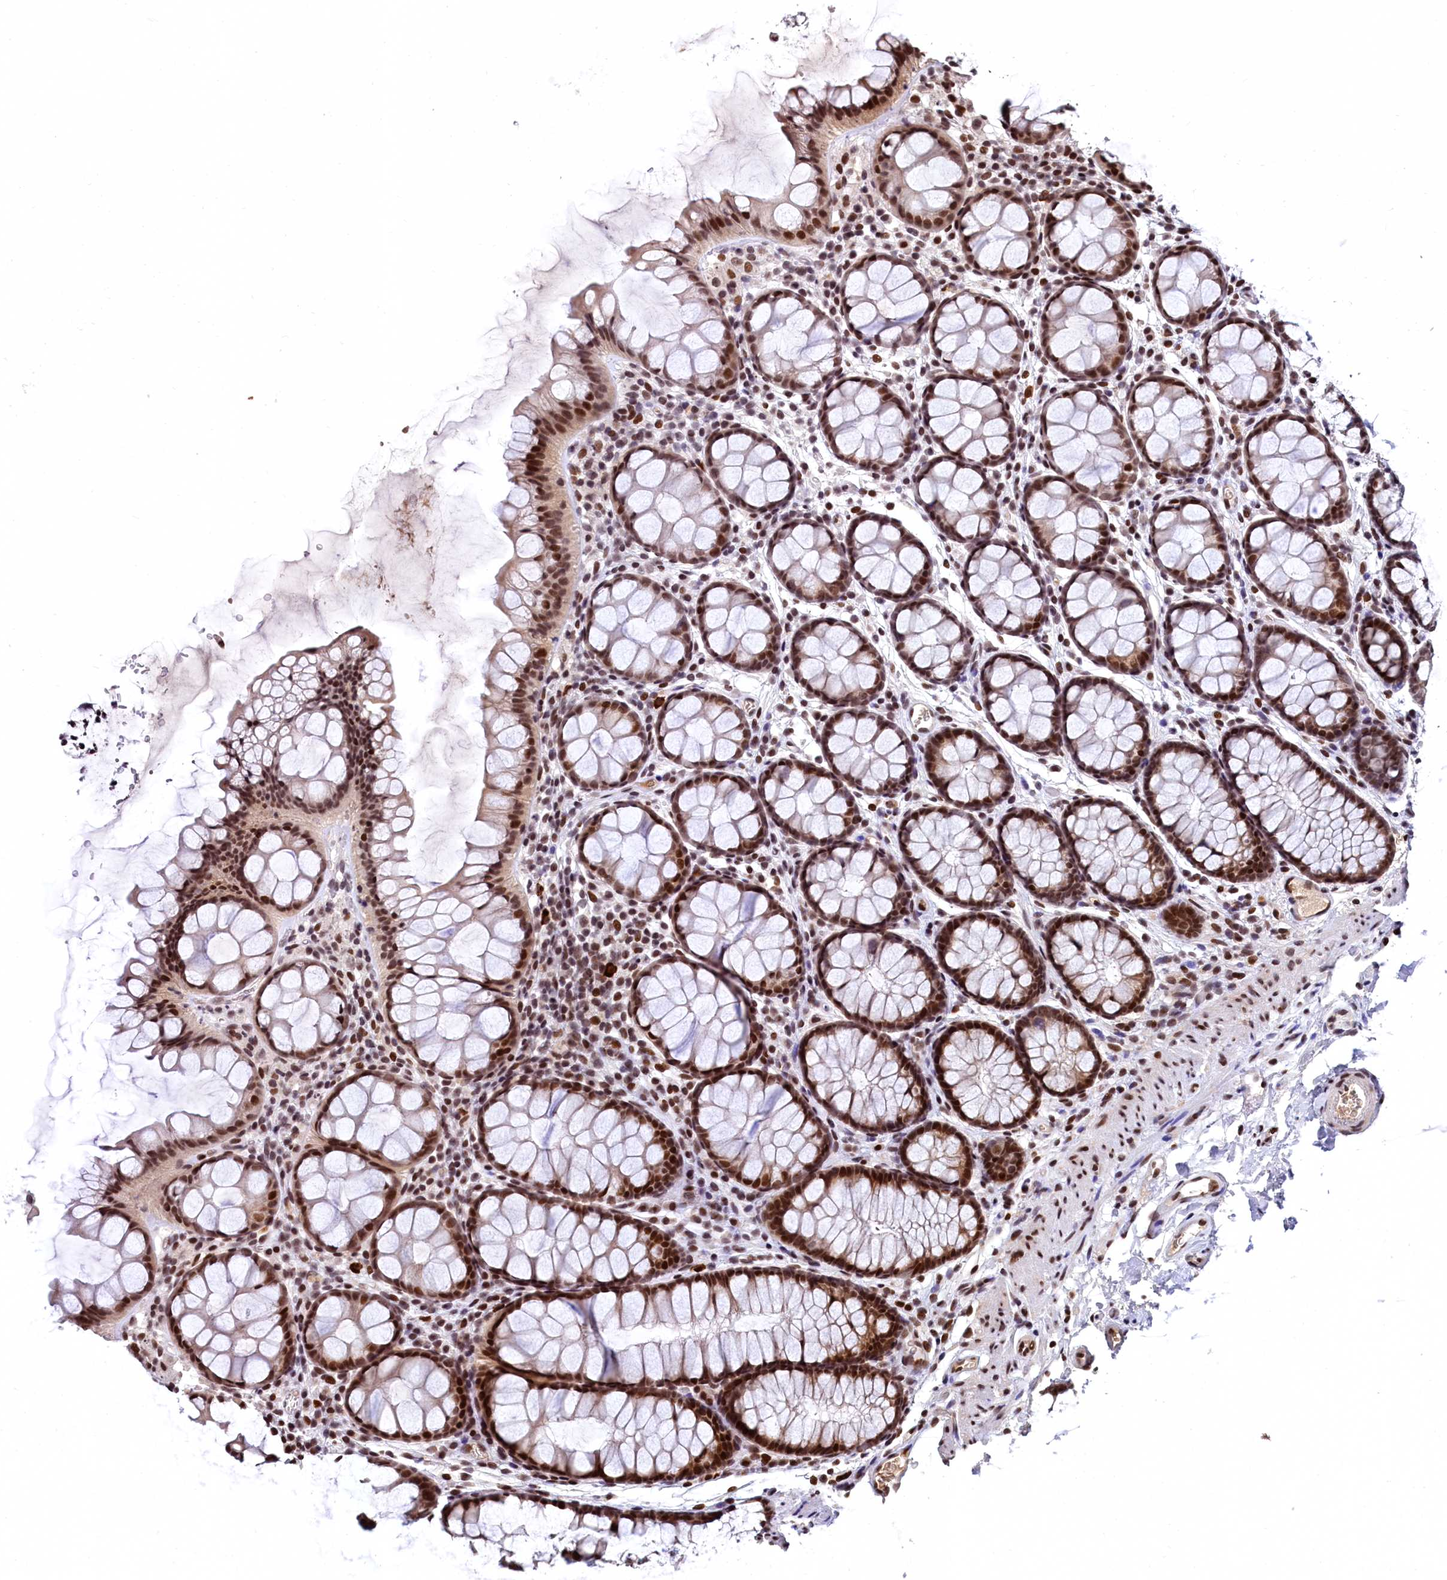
{"staining": {"intensity": "strong", "quantity": ">75%", "location": "nuclear"}, "tissue": "colon", "cell_type": "Endothelial cells", "image_type": "normal", "snomed": [{"axis": "morphology", "description": "Normal tissue, NOS"}, {"axis": "topography", "description": "Colon"}], "caption": "Colon stained for a protein exhibits strong nuclear positivity in endothelial cells. (Stains: DAB (3,3'-diaminobenzidine) in brown, nuclei in blue, Microscopy: brightfield microscopy at high magnification).", "gene": "FAM217B", "patient": {"sex": "female", "age": 82}}